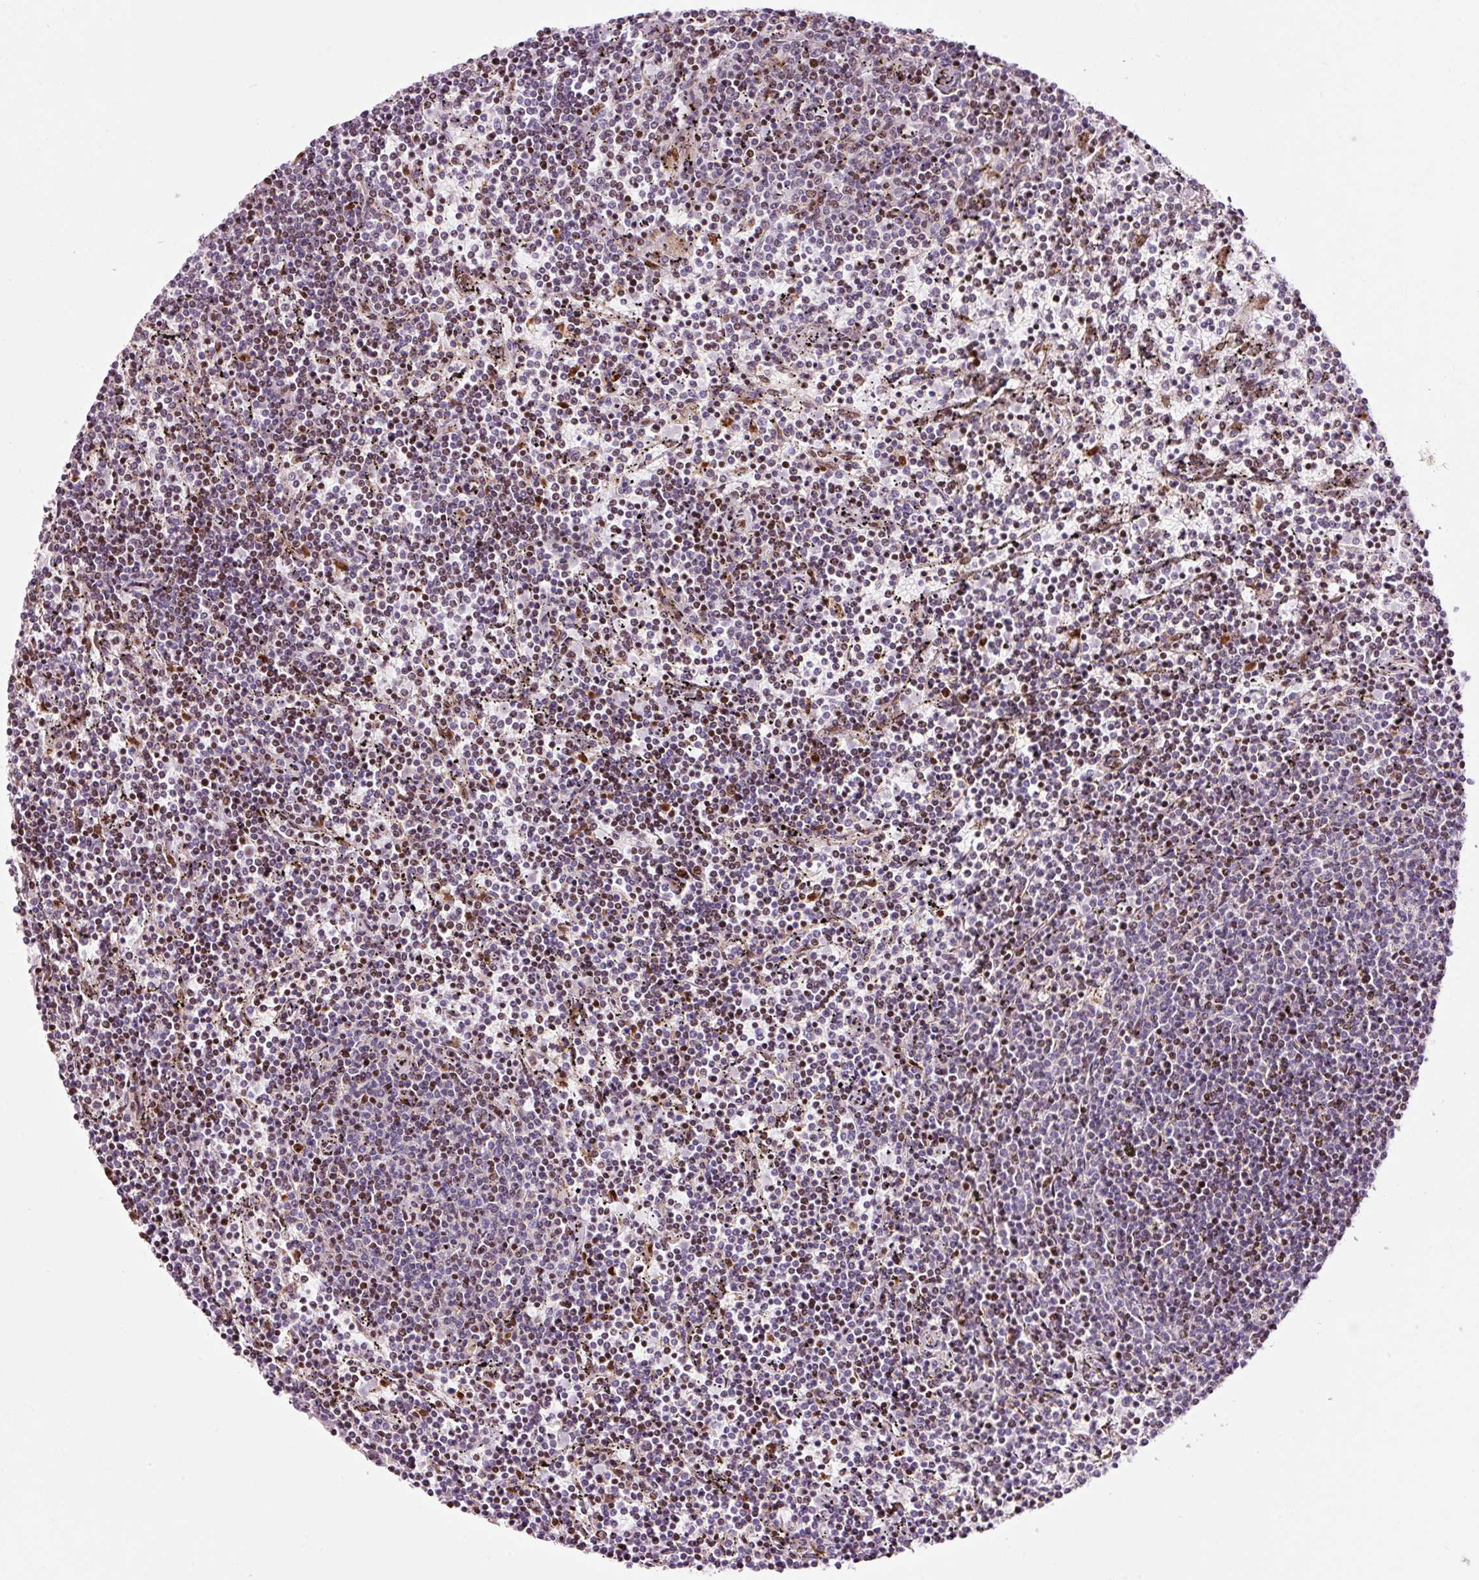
{"staining": {"intensity": "moderate", "quantity": "25%-75%", "location": "nuclear"}, "tissue": "lymphoma", "cell_type": "Tumor cells", "image_type": "cancer", "snomed": [{"axis": "morphology", "description": "Malignant lymphoma, non-Hodgkin's type, Low grade"}, {"axis": "topography", "description": "Spleen"}], "caption": "There is medium levels of moderate nuclear positivity in tumor cells of lymphoma, as demonstrated by immunohistochemical staining (brown color).", "gene": "ANKRD20A1", "patient": {"sex": "female", "age": 50}}